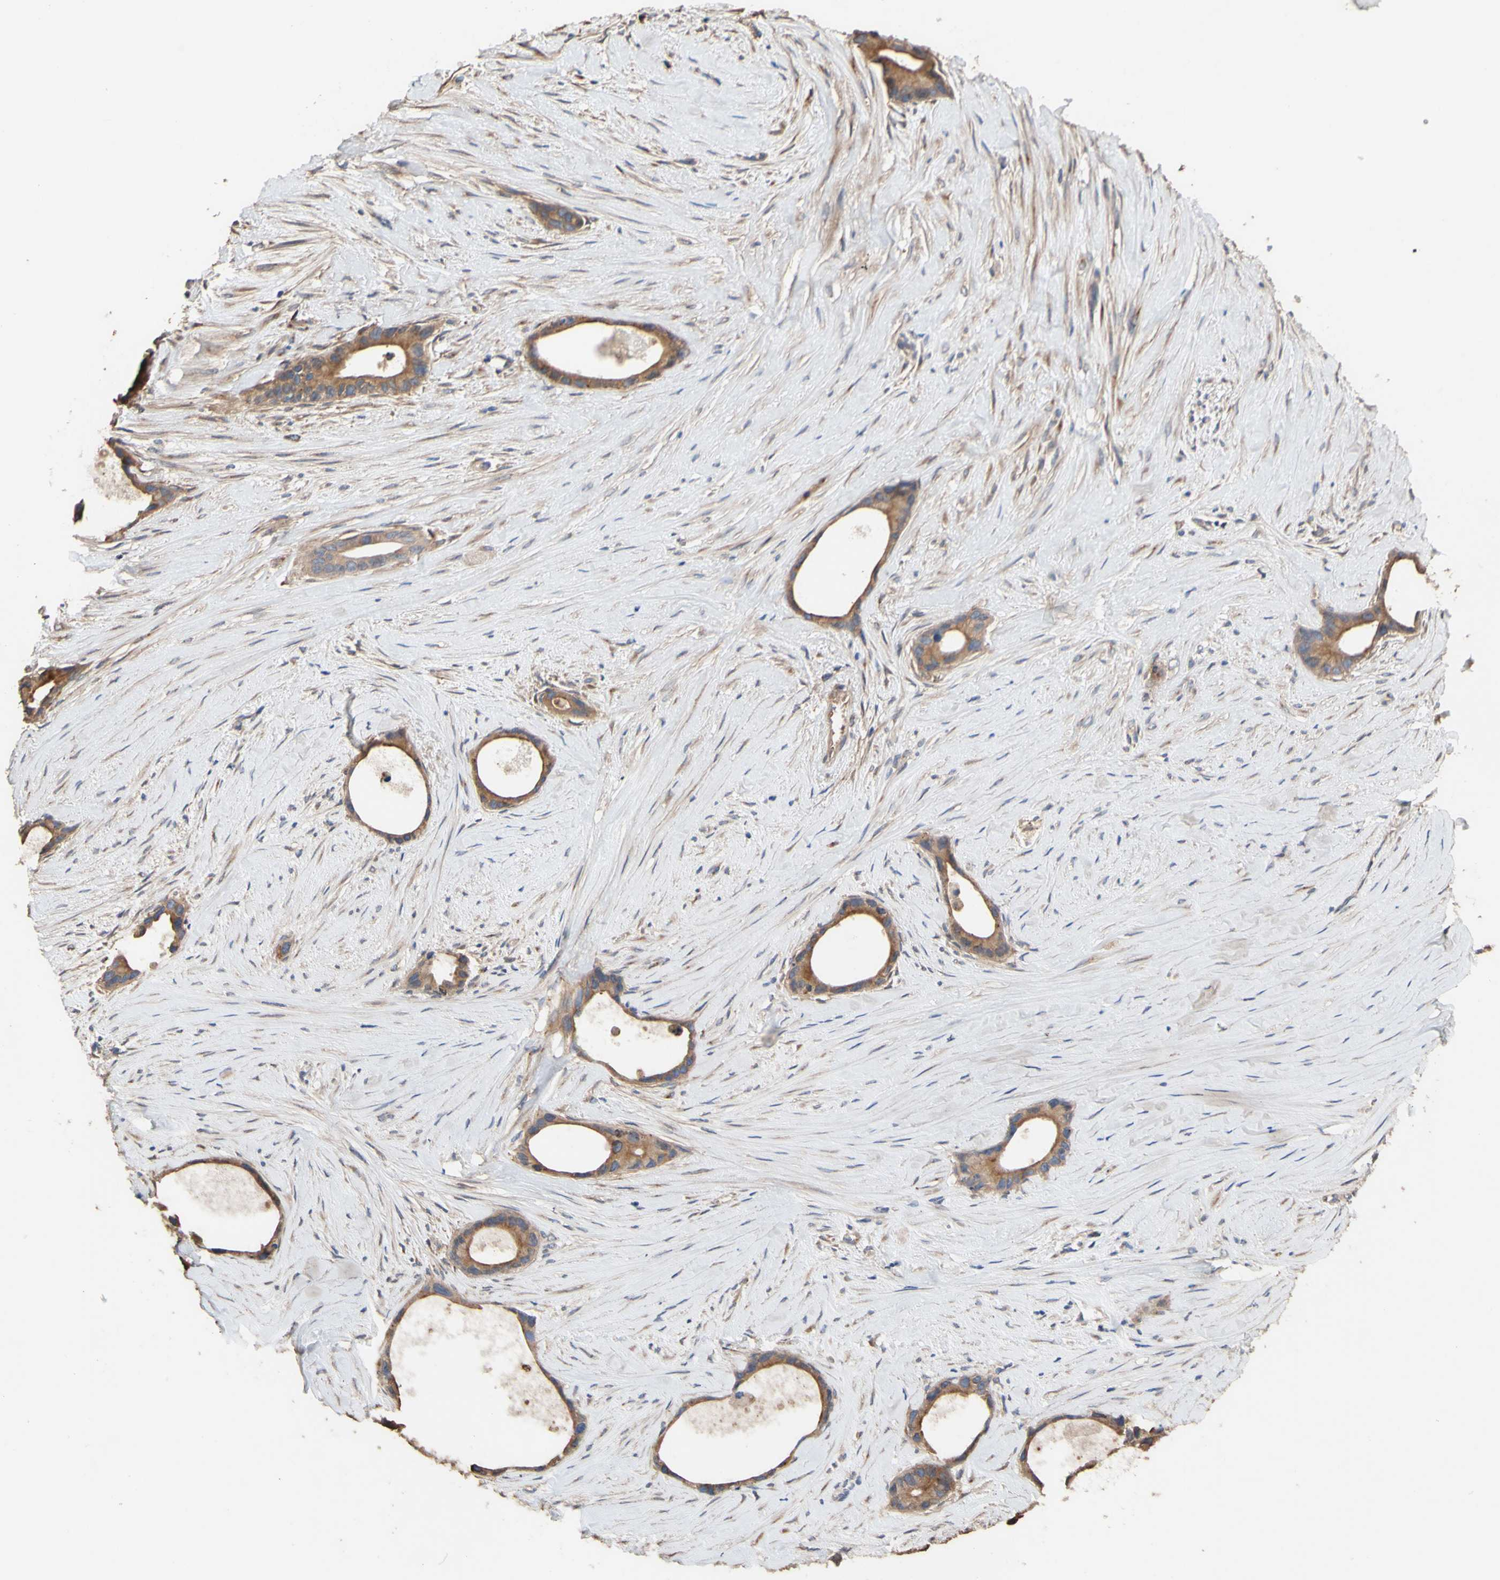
{"staining": {"intensity": "moderate", "quantity": ">75%", "location": "cytoplasmic/membranous"}, "tissue": "liver cancer", "cell_type": "Tumor cells", "image_type": "cancer", "snomed": [{"axis": "morphology", "description": "Cholangiocarcinoma"}, {"axis": "topography", "description": "Liver"}], "caption": "Human cholangiocarcinoma (liver) stained for a protein (brown) displays moderate cytoplasmic/membranous positive positivity in about >75% of tumor cells.", "gene": "NECTIN3", "patient": {"sex": "female", "age": 55}}